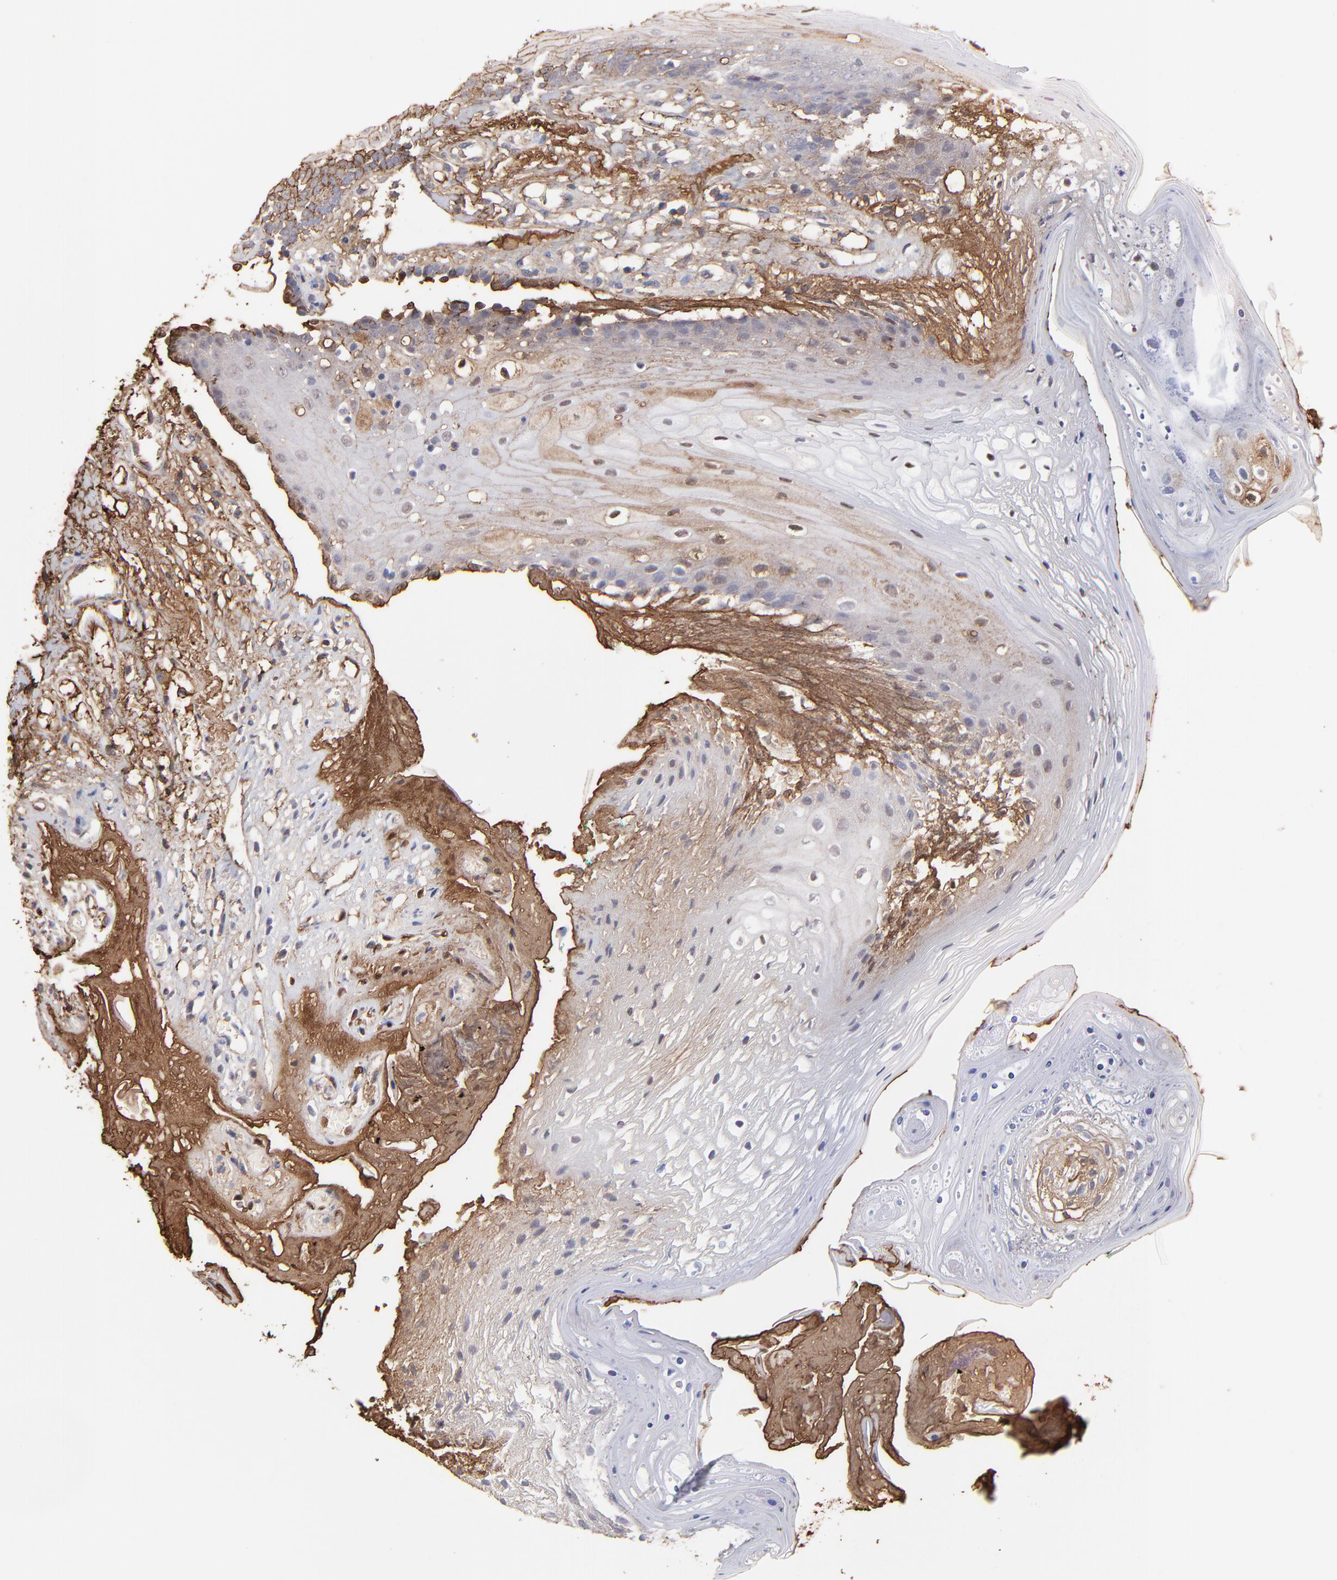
{"staining": {"intensity": "weak", "quantity": "25%-75%", "location": "cytoplasmic/membranous,nuclear"}, "tissue": "oral mucosa", "cell_type": "Squamous epithelial cells", "image_type": "normal", "snomed": [{"axis": "morphology", "description": "Normal tissue, NOS"}, {"axis": "morphology", "description": "Squamous cell carcinoma, NOS"}, {"axis": "topography", "description": "Skeletal muscle"}, {"axis": "topography", "description": "Oral tissue"}, {"axis": "topography", "description": "Head-Neck"}], "caption": "Unremarkable oral mucosa displays weak cytoplasmic/membranous,nuclear staining in about 25%-75% of squamous epithelial cells, visualized by immunohistochemistry.", "gene": "PSMD14", "patient": {"sex": "female", "age": 84}}